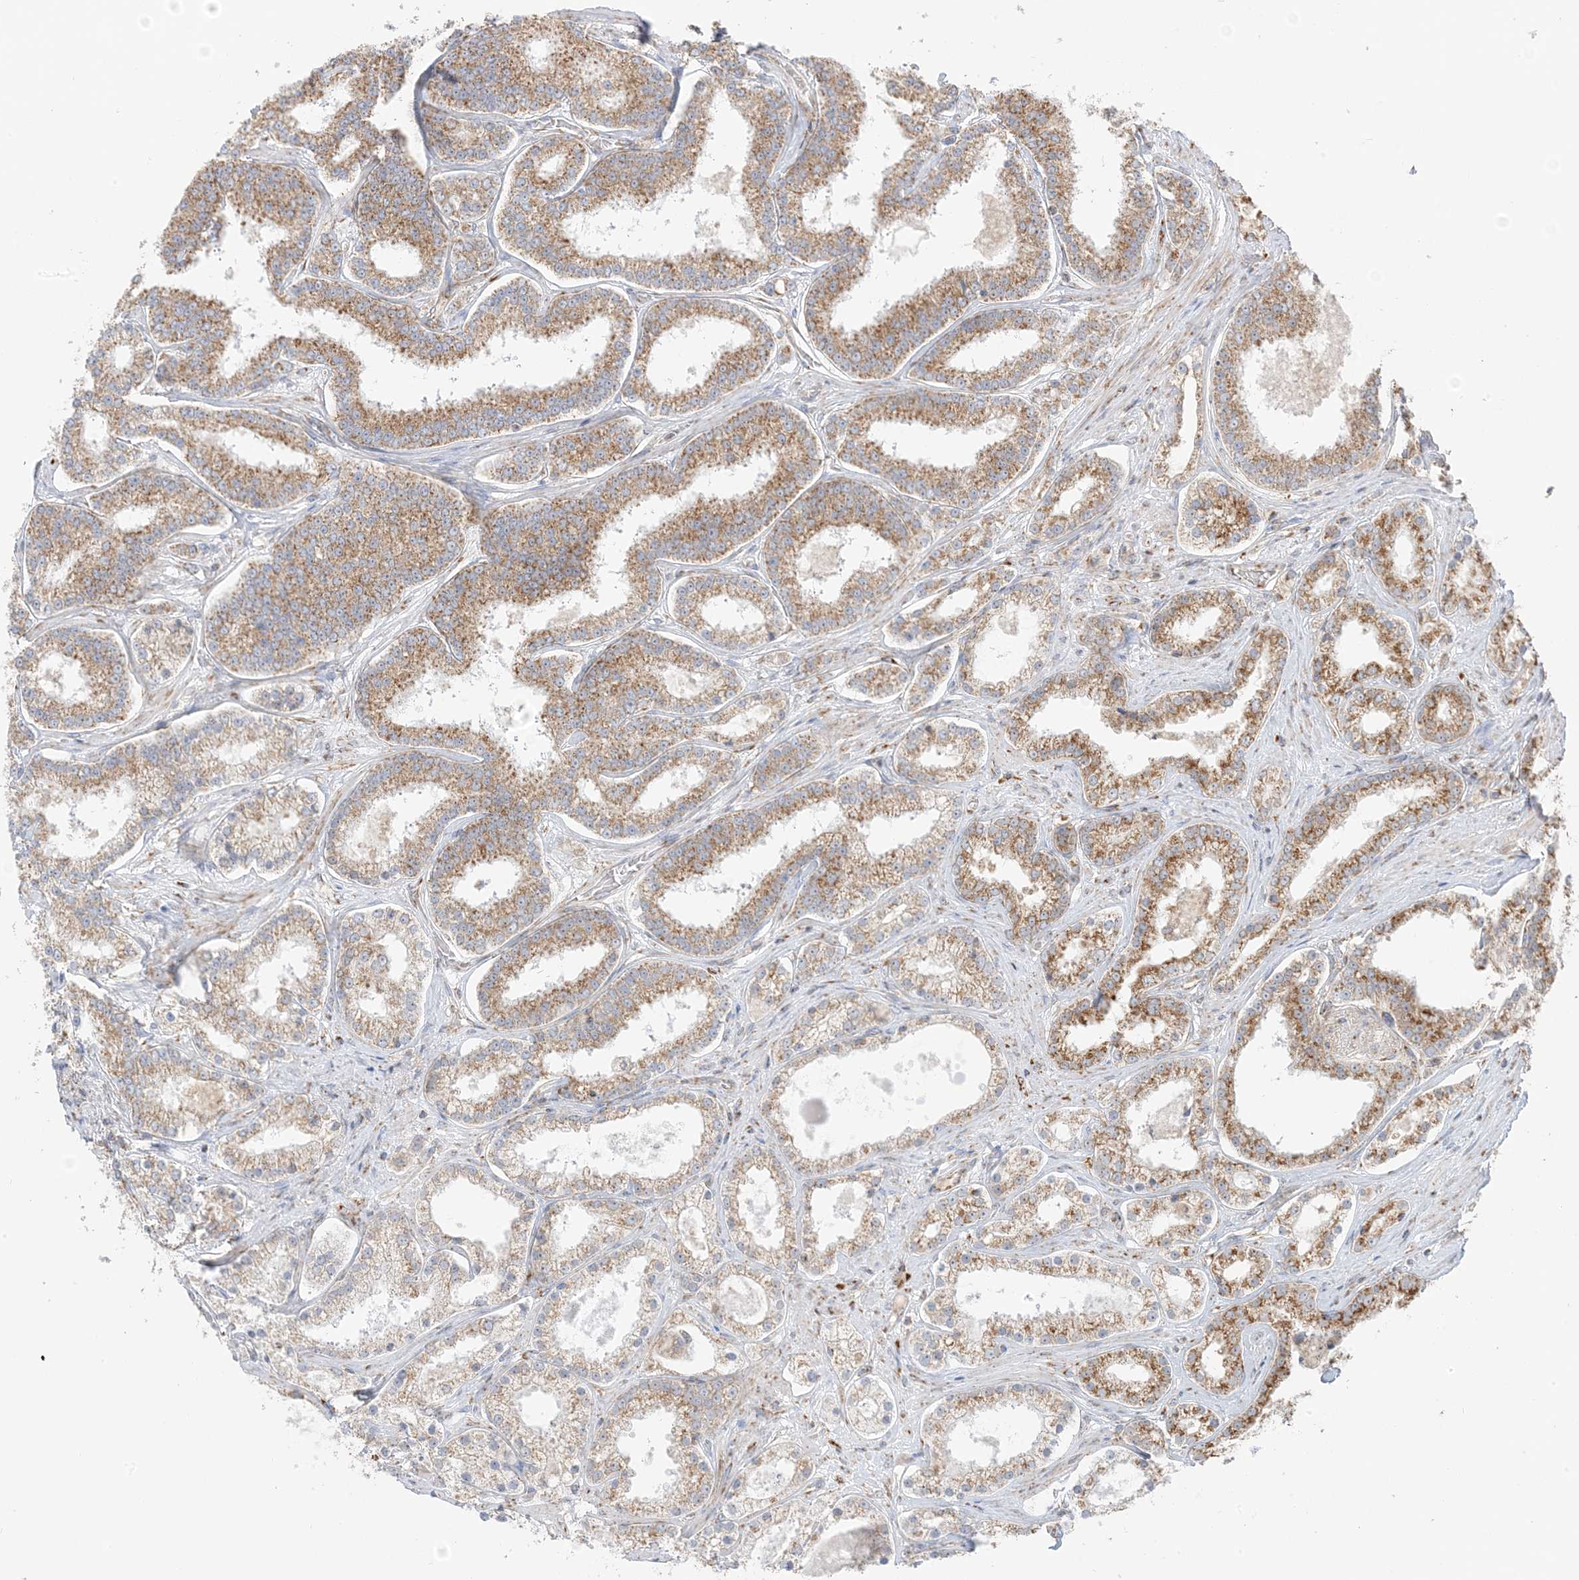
{"staining": {"intensity": "moderate", "quantity": ">75%", "location": "cytoplasmic/membranous"}, "tissue": "prostate cancer", "cell_type": "Tumor cells", "image_type": "cancer", "snomed": [{"axis": "morphology", "description": "Normal tissue, NOS"}, {"axis": "morphology", "description": "Adenocarcinoma, High grade"}, {"axis": "topography", "description": "Prostate"}], "caption": "The immunohistochemical stain highlights moderate cytoplasmic/membranous positivity in tumor cells of prostate cancer tissue. (DAB (3,3'-diaminobenzidine) = brown stain, brightfield microscopy at high magnification).", "gene": "SLC25A12", "patient": {"sex": "male", "age": 83}}